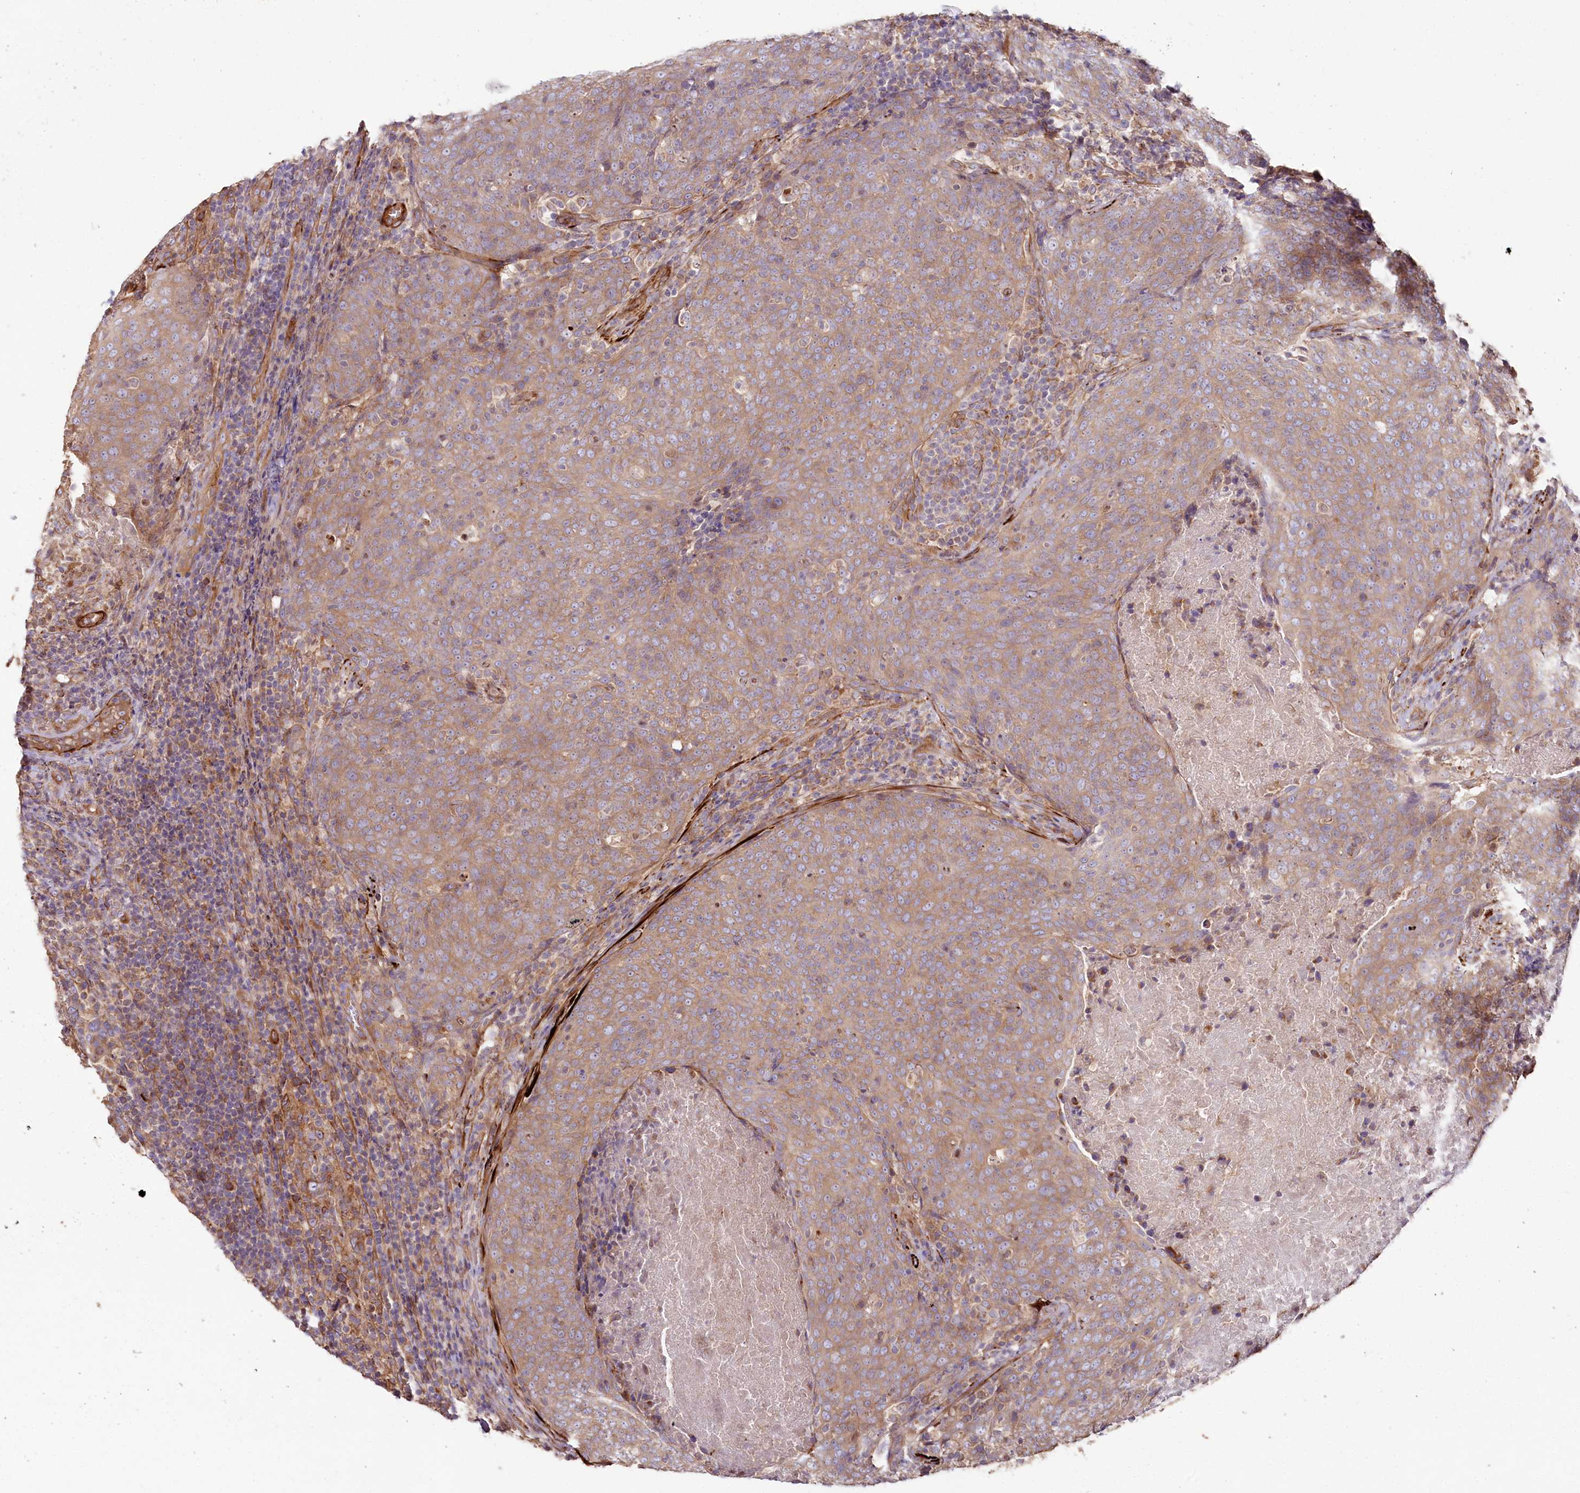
{"staining": {"intensity": "weak", "quantity": ">75%", "location": "cytoplasmic/membranous"}, "tissue": "head and neck cancer", "cell_type": "Tumor cells", "image_type": "cancer", "snomed": [{"axis": "morphology", "description": "Squamous cell carcinoma, NOS"}, {"axis": "morphology", "description": "Squamous cell carcinoma, metastatic, NOS"}, {"axis": "topography", "description": "Lymph node"}, {"axis": "topography", "description": "Head-Neck"}], "caption": "Immunohistochemical staining of human head and neck cancer (metastatic squamous cell carcinoma) exhibits low levels of weak cytoplasmic/membranous protein positivity in approximately >75% of tumor cells.", "gene": "SUMF1", "patient": {"sex": "male", "age": 62}}